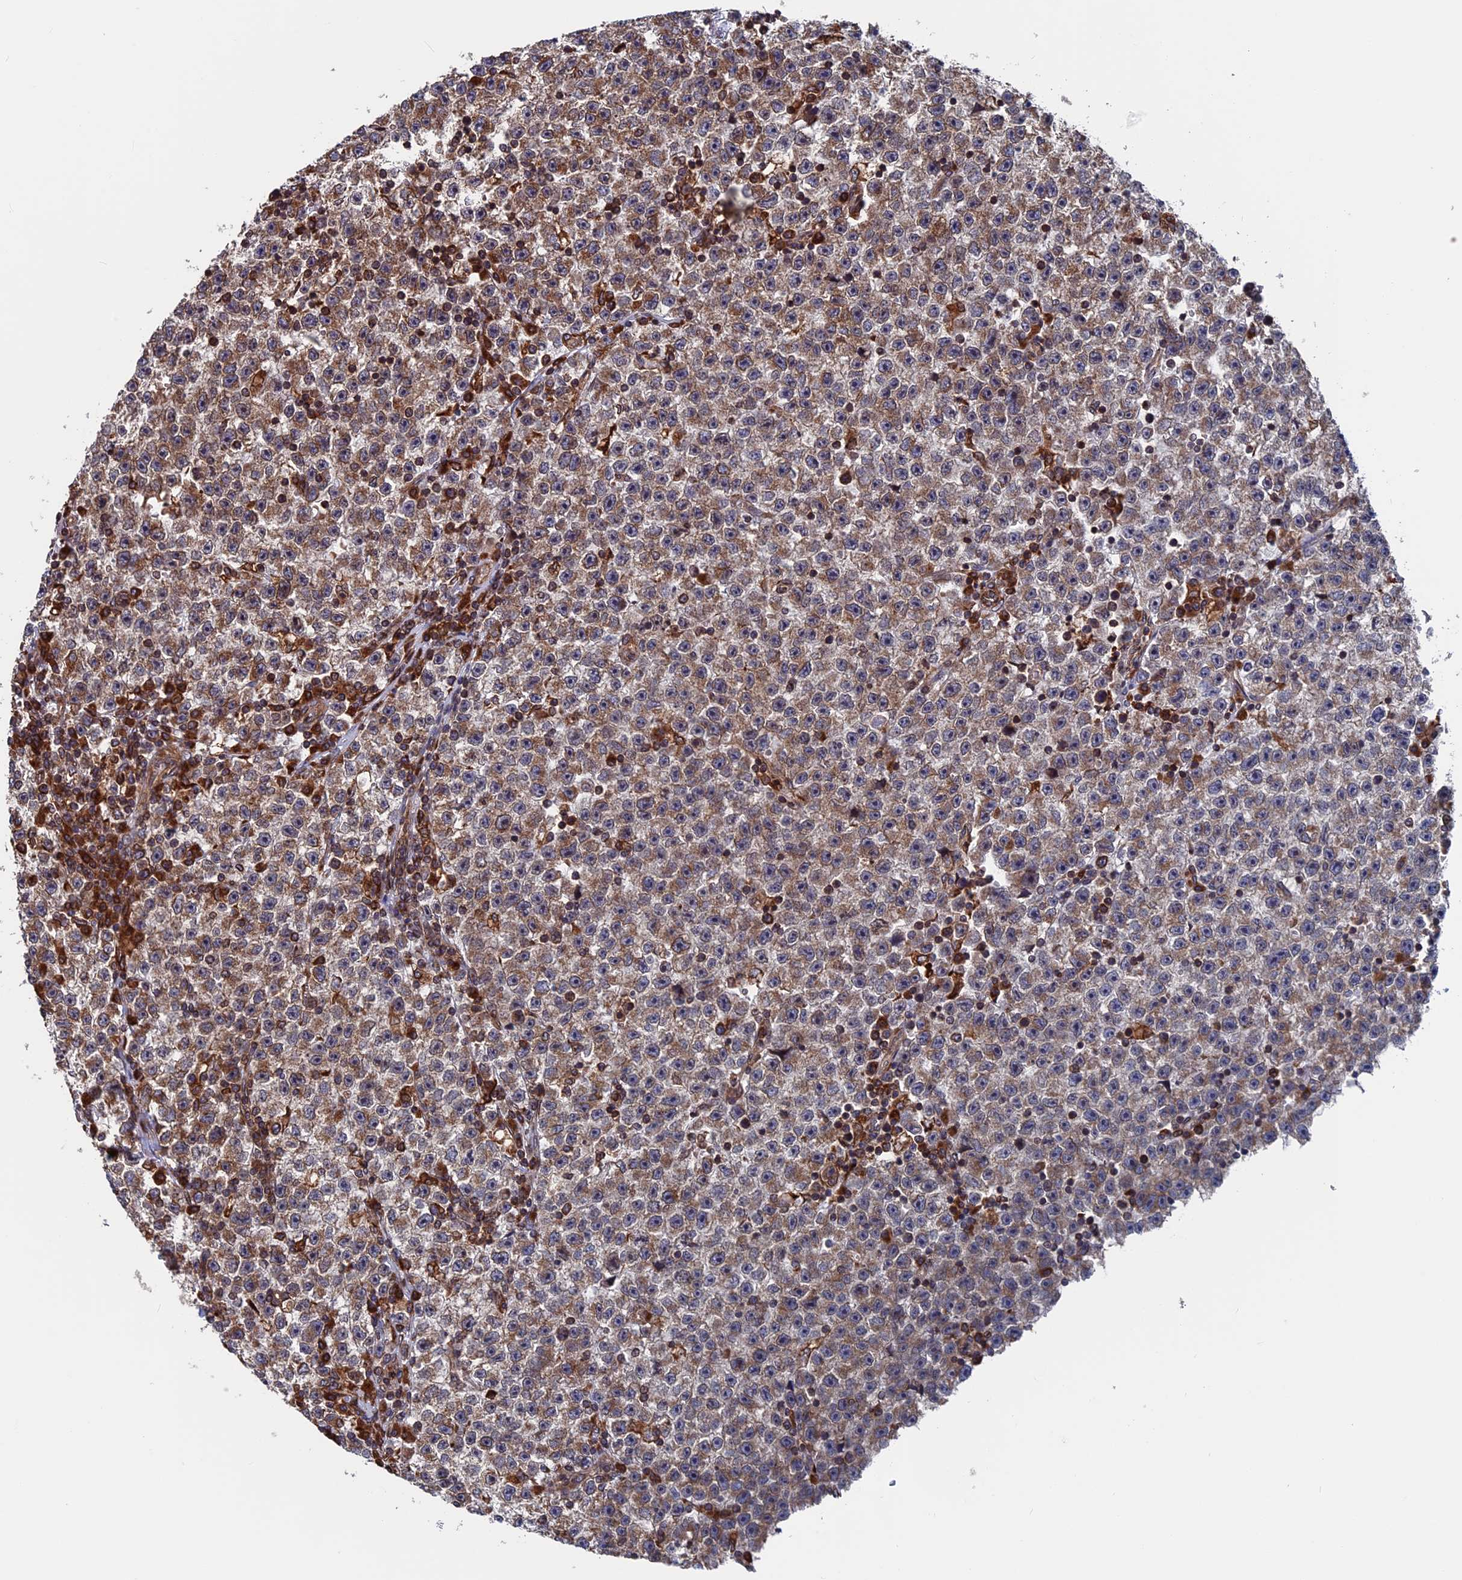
{"staining": {"intensity": "moderate", "quantity": ">75%", "location": "cytoplasmic/membranous"}, "tissue": "testis cancer", "cell_type": "Tumor cells", "image_type": "cancer", "snomed": [{"axis": "morphology", "description": "Seminoma, NOS"}, {"axis": "topography", "description": "Testis"}], "caption": "Testis cancer was stained to show a protein in brown. There is medium levels of moderate cytoplasmic/membranous positivity in about >75% of tumor cells. The staining was performed using DAB (3,3'-diaminobenzidine) to visualize the protein expression in brown, while the nuclei were stained in blue with hematoxylin (Magnification: 20x).", "gene": "RPUSD1", "patient": {"sex": "male", "age": 22}}